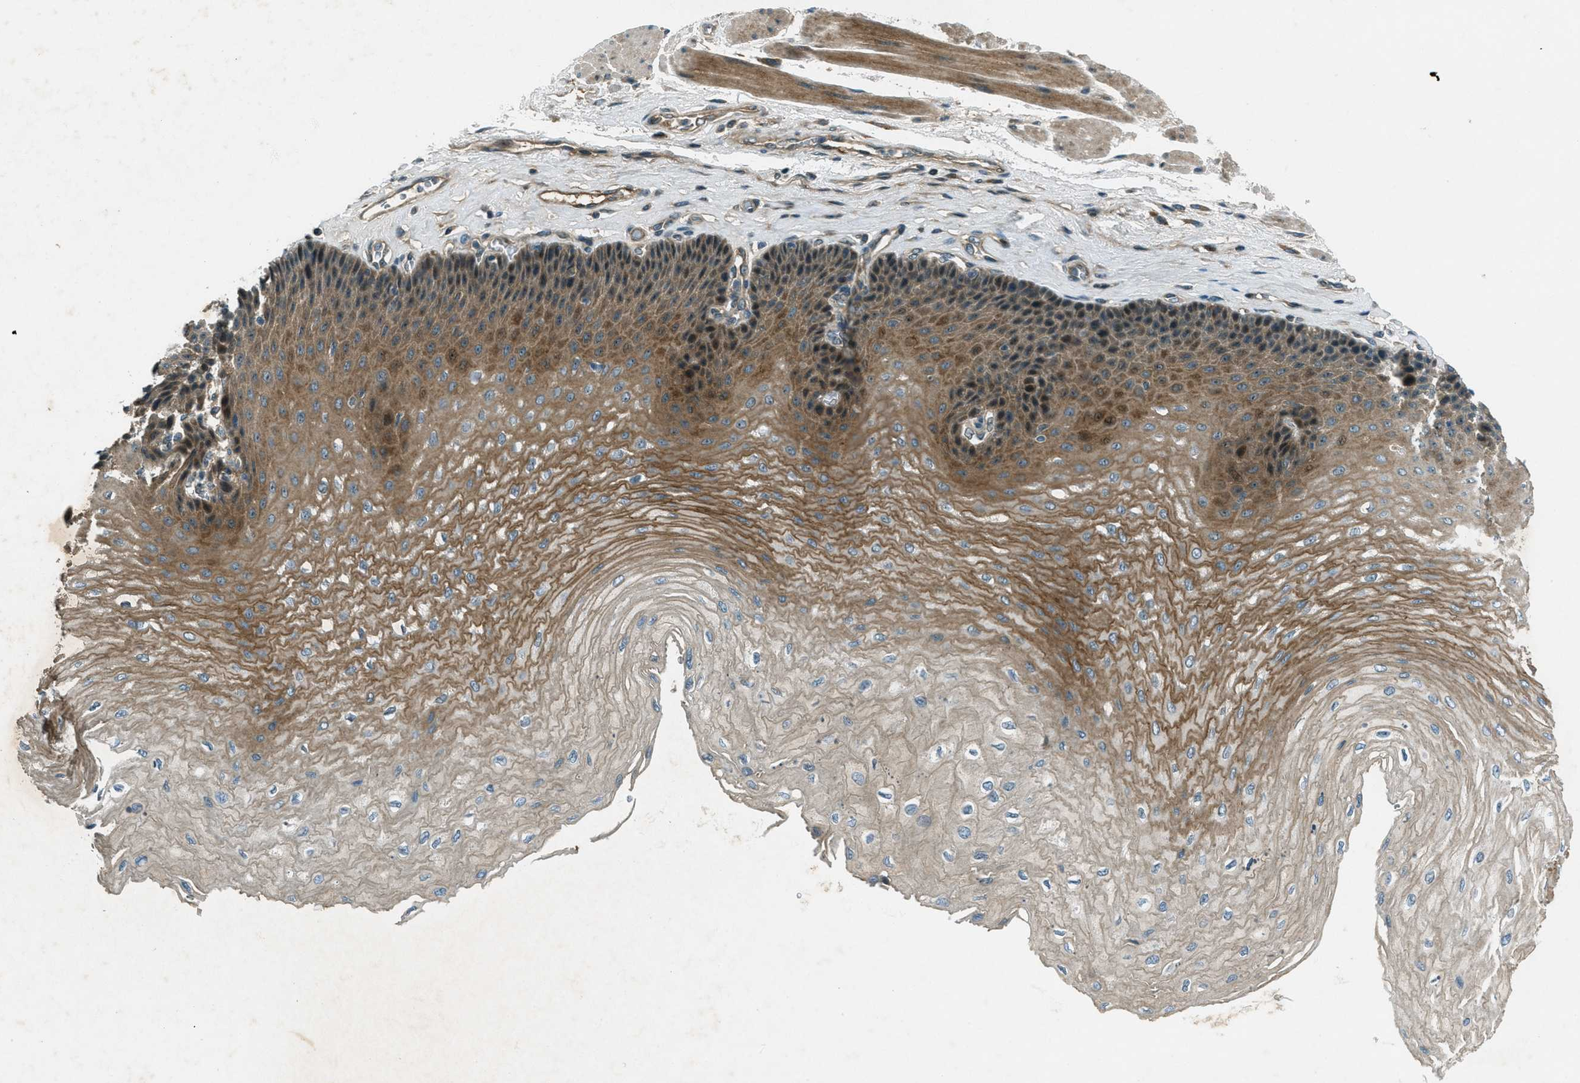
{"staining": {"intensity": "moderate", "quantity": ">75%", "location": "cytoplasmic/membranous"}, "tissue": "esophagus", "cell_type": "Squamous epithelial cells", "image_type": "normal", "snomed": [{"axis": "morphology", "description": "Normal tissue, NOS"}, {"axis": "topography", "description": "Esophagus"}], "caption": "Protein expression analysis of benign esophagus shows moderate cytoplasmic/membranous staining in about >75% of squamous epithelial cells. The staining was performed using DAB (3,3'-diaminobenzidine), with brown indicating positive protein expression. Nuclei are stained blue with hematoxylin.", "gene": "STK11", "patient": {"sex": "female", "age": 72}}